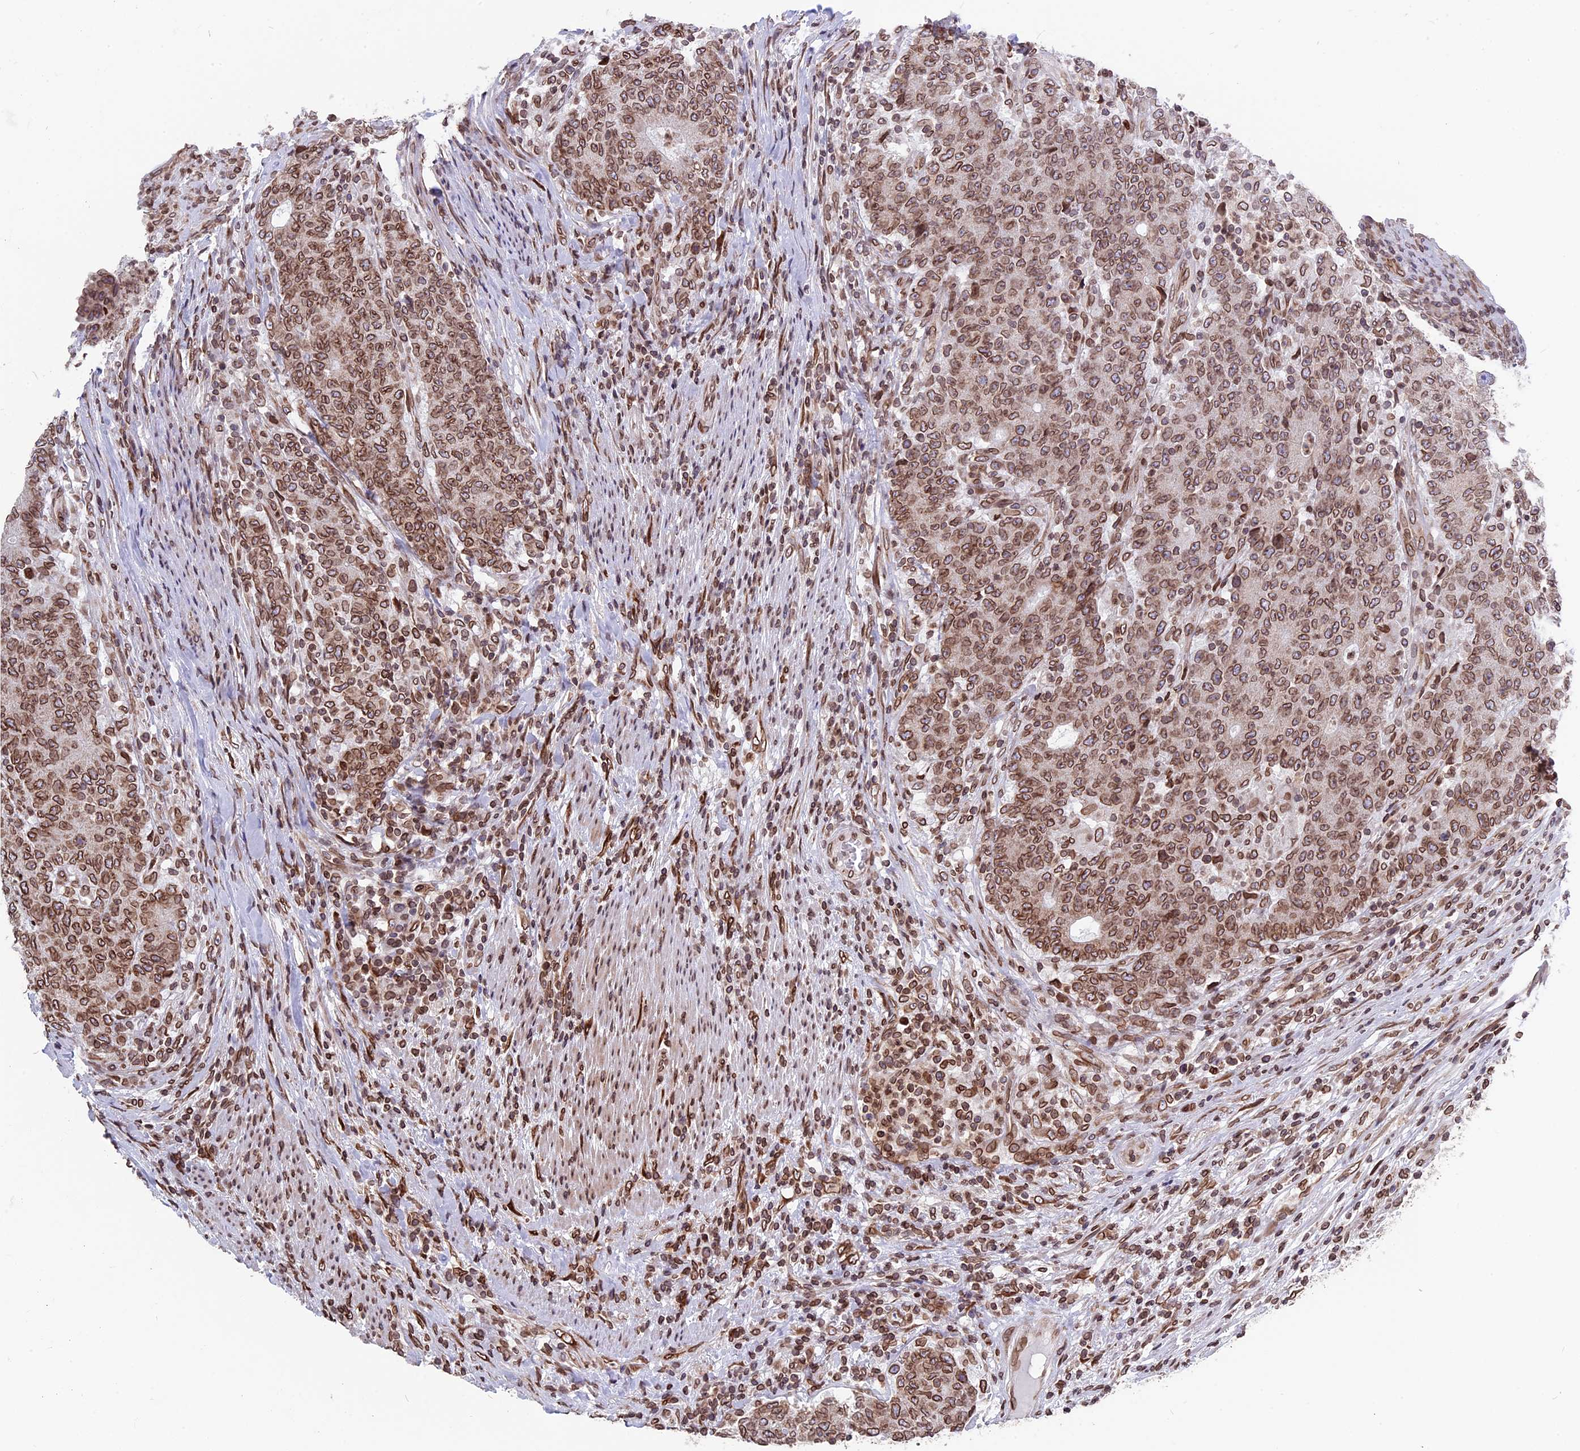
{"staining": {"intensity": "moderate", "quantity": ">75%", "location": "cytoplasmic/membranous,nuclear"}, "tissue": "colorectal cancer", "cell_type": "Tumor cells", "image_type": "cancer", "snomed": [{"axis": "morphology", "description": "Adenocarcinoma, NOS"}, {"axis": "topography", "description": "Colon"}], "caption": "IHC histopathology image of neoplastic tissue: colorectal cancer (adenocarcinoma) stained using immunohistochemistry displays medium levels of moderate protein expression localized specifically in the cytoplasmic/membranous and nuclear of tumor cells, appearing as a cytoplasmic/membranous and nuclear brown color.", "gene": "PTCHD4", "patient": {"sex": "female", "age": 75}}